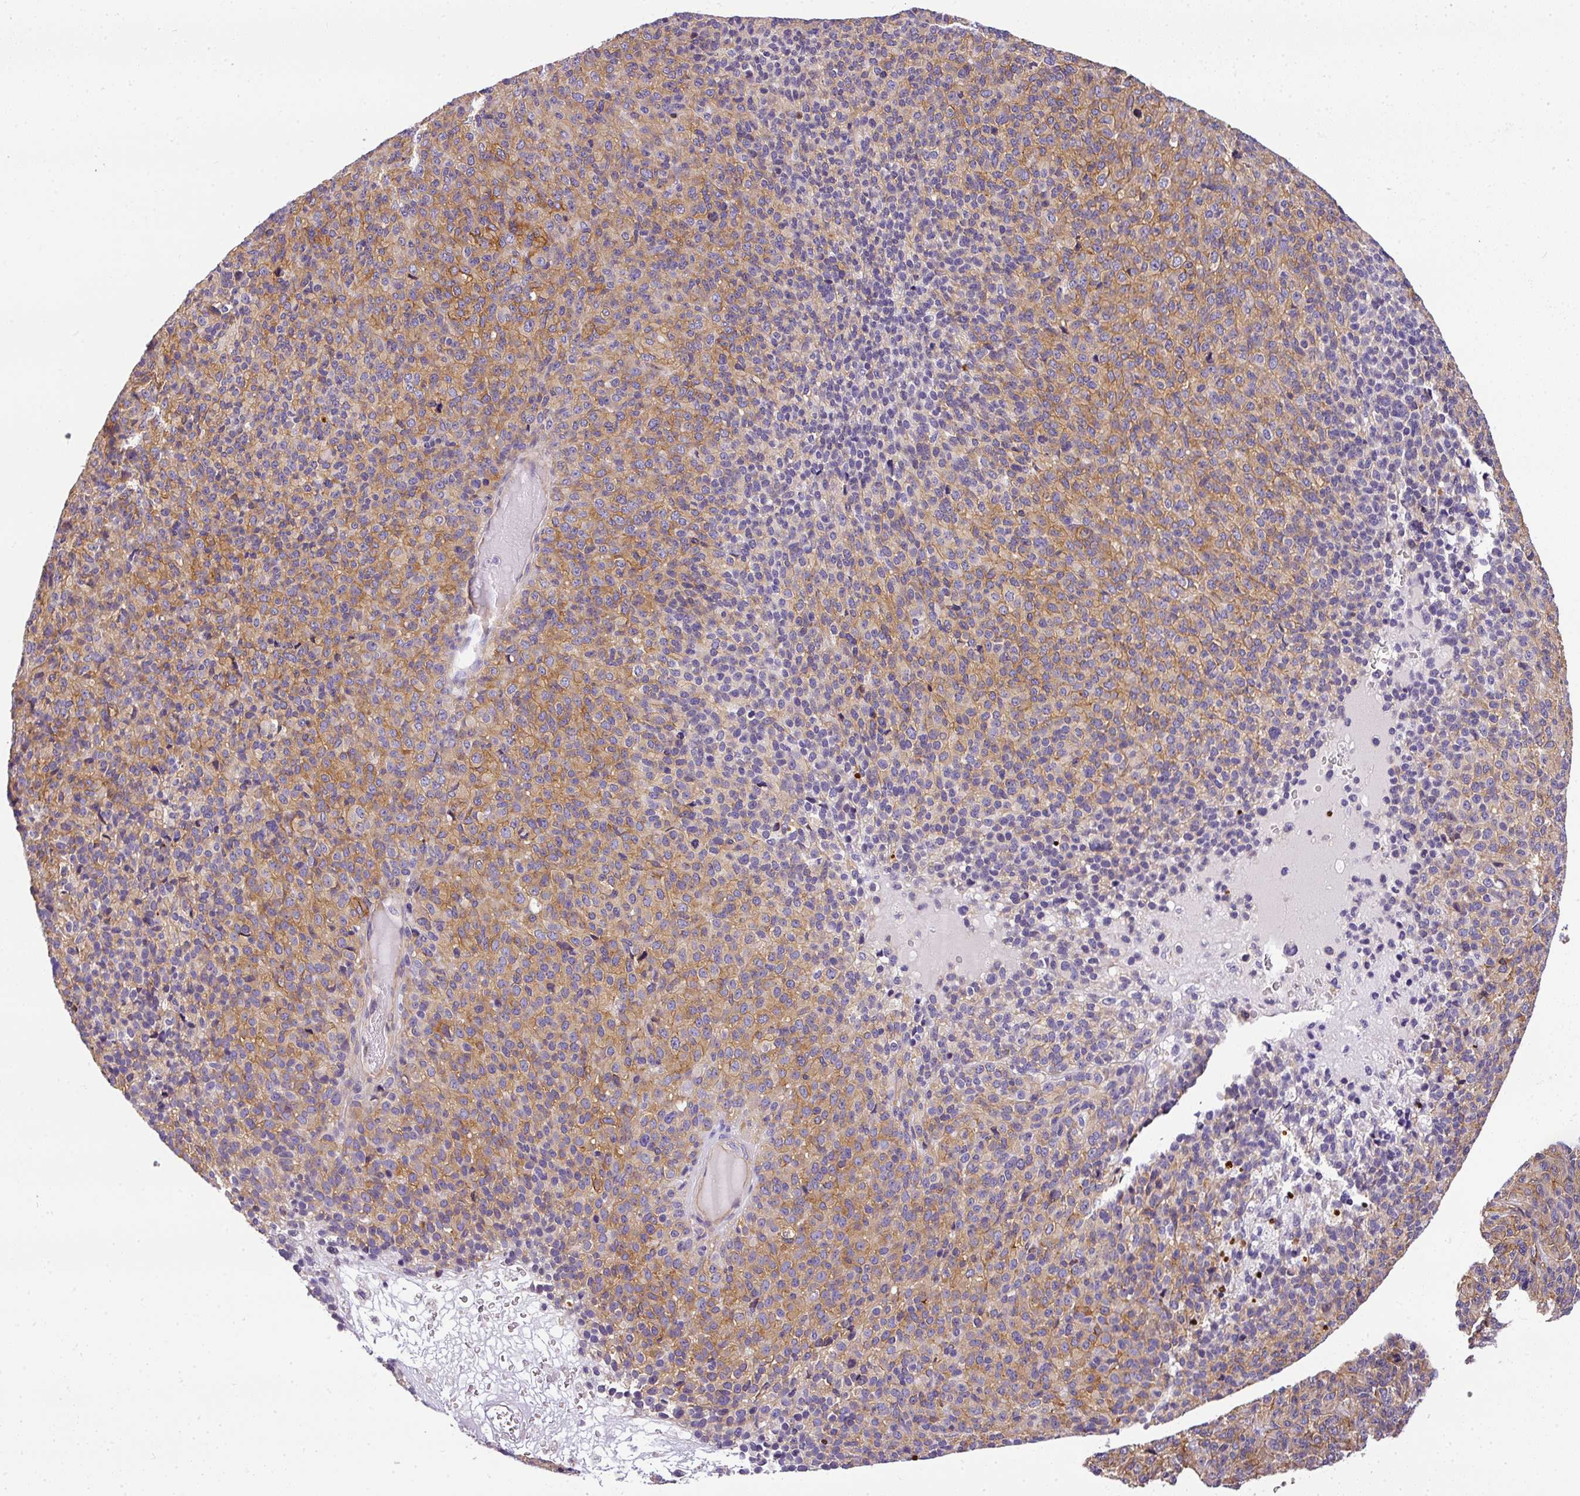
{"staining": {"intensity": "moderate", "quantity": "25%-75%", "location": "cytoplasmic/membranous"}, "tissue": "melanoma", "cell_type": "Tumor cells", "image_type": "cancer", "snomed": [{"axis": "morphology", "description": "Malignant melanoma, Metastatic site"}, {"axis": "topography", "description": "Brain"}], "caption": "Immunohistochemistry (IHC) staining of melanoma, which reveals medium levels of moderate cytoplasmic/membranous expression in approximately 25%-75% of tumor cells indicating moderate cytoplasmic/membranous protein expression. The staining was performed using DAB (3,3'-diaminobenzidine) (brown) for protein detection and nuclei were counterstained in hematoxylin (blue).", "gene": "OR11H4", "patient": {"sex": "female", "age": 56}}